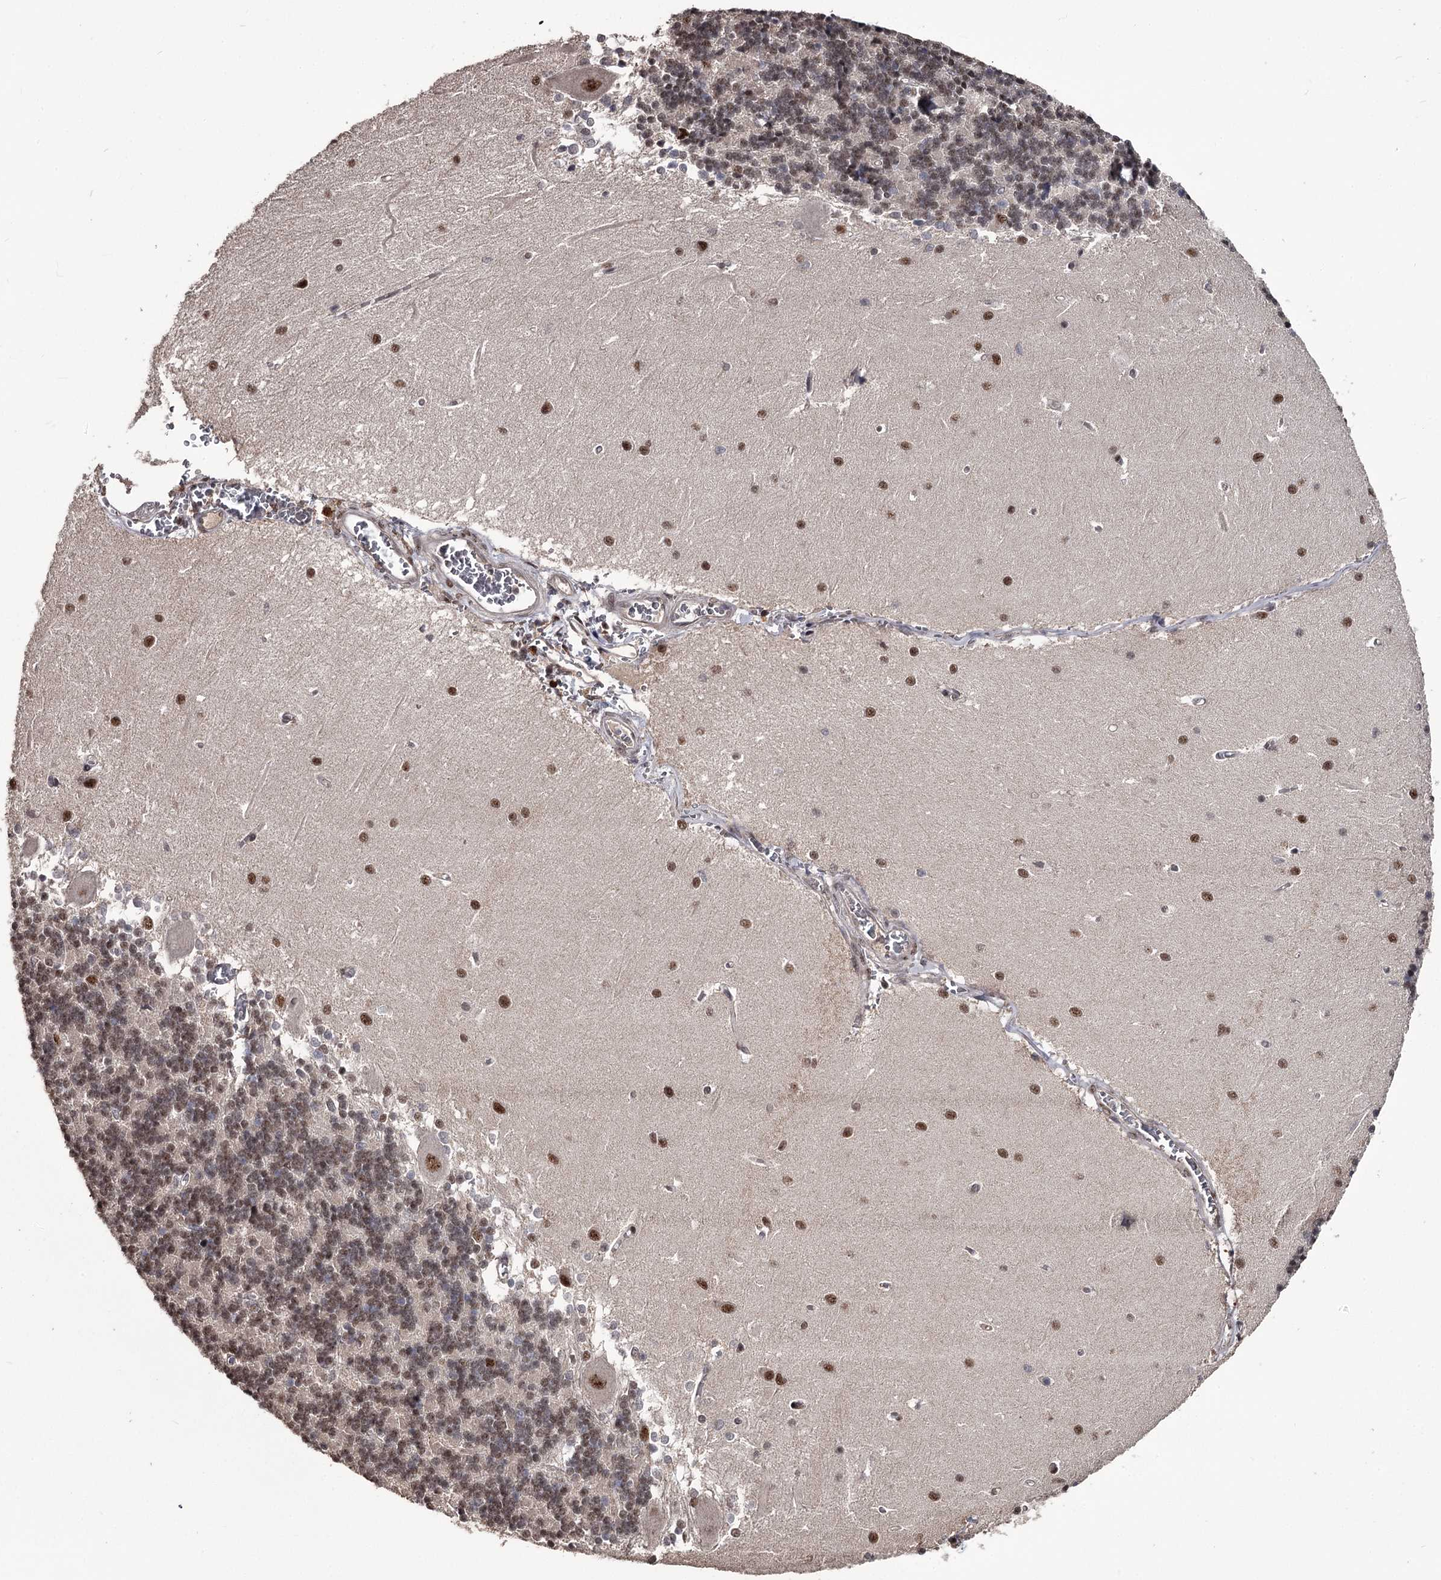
{"staining": {"intensity": "moderate", "quantity": "25%-75%", "location": "nuclear"}, "tissue": "cerebellum", "cell_type": "Cells in granular layer", "image_type": "normal", "snomed": [{"axis": "morphology", "description": "Normal tissue, NOS"}, {"axis": "topography", "description": "Cerebellum"}], "caption": "Immunohistochemical staining of unremarkable cerebellum demonstrates 25%-75% levels of moderate nuclear protein positivity in about 25%-75% of cells in granular layer. (Stains: DAB in brown, nuclei in blue, Microscopy: brightfield microscopy at high magnification).", "gene": "PRPF40B", "patient": {"sex": "male", "age": 37}}